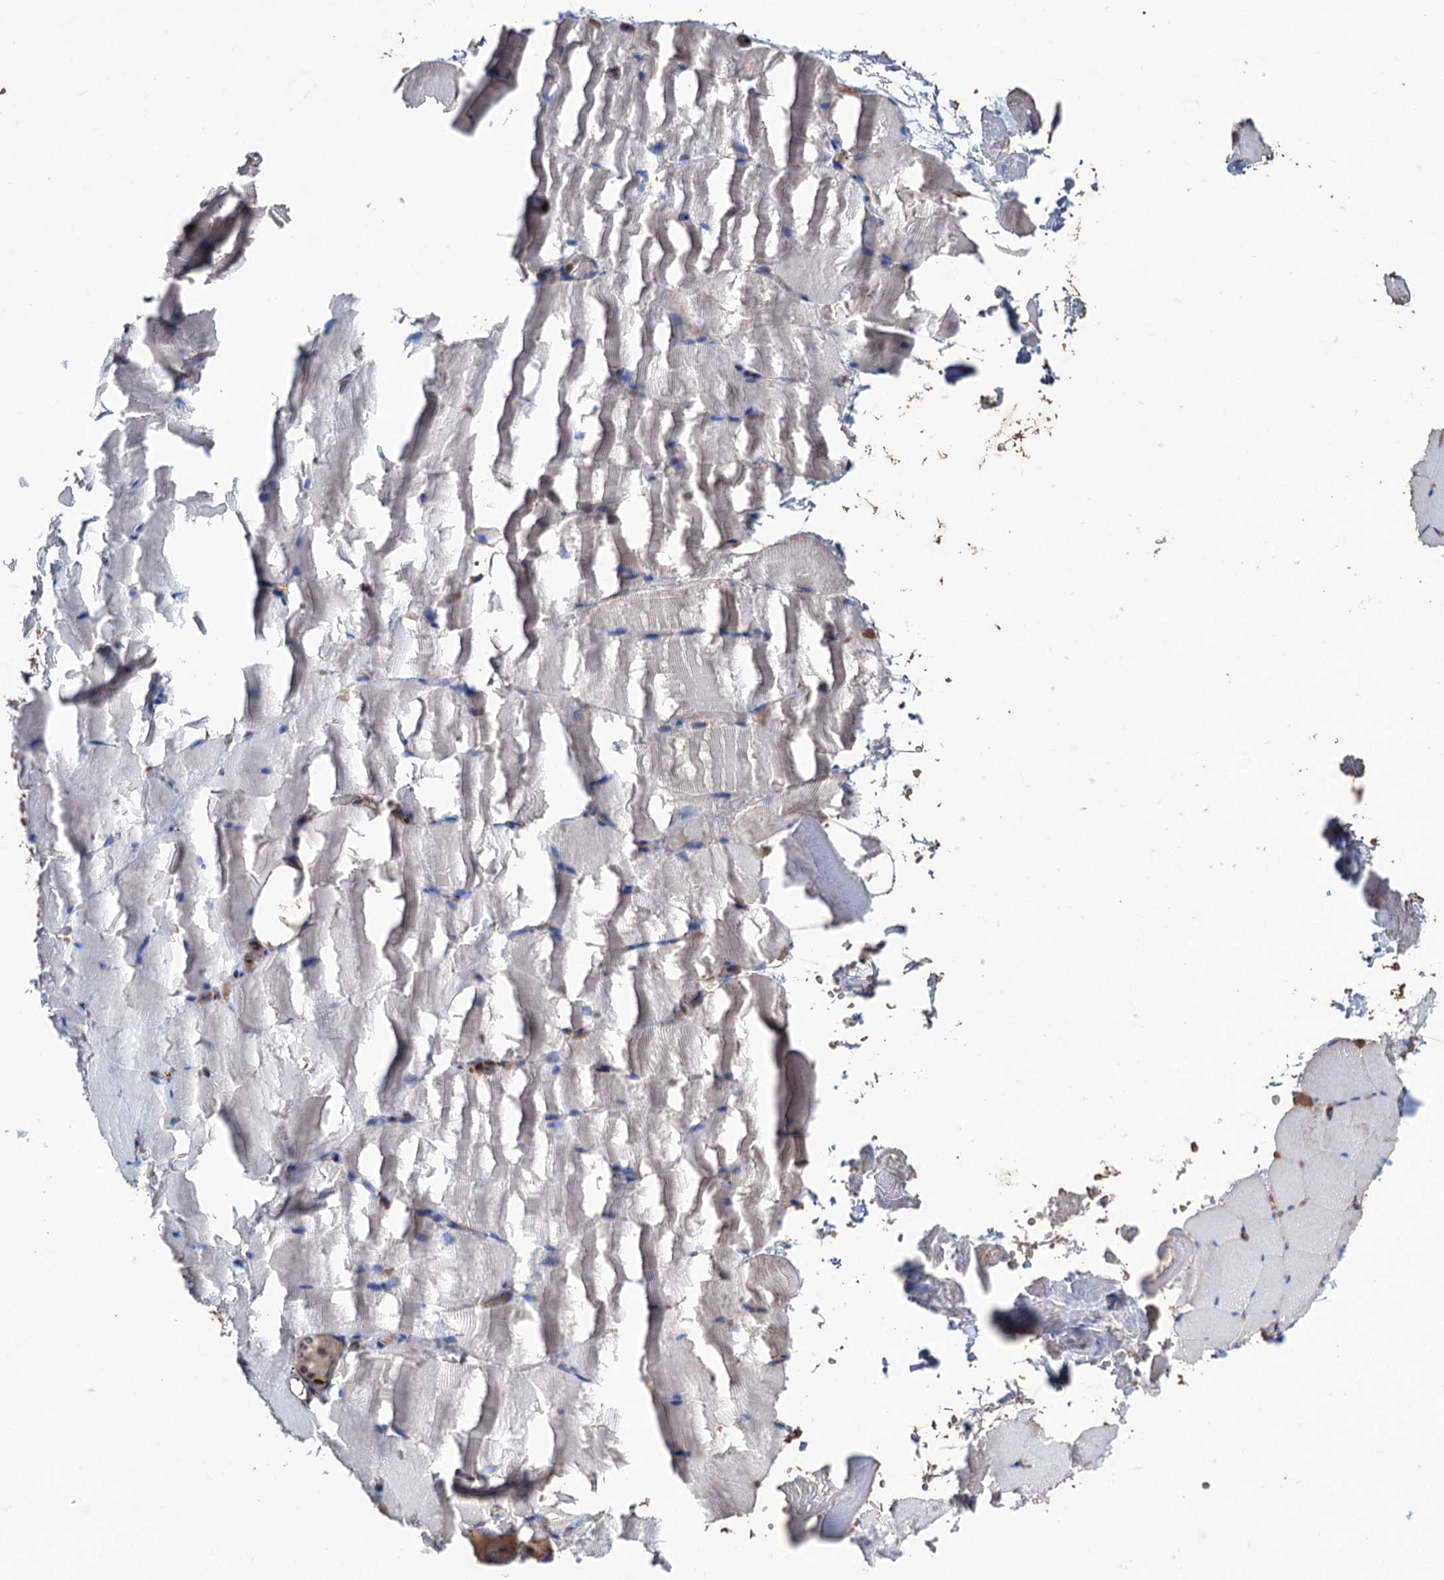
{"staining": {"intensity": "negative", "quantity": "none", "location": "none"}, "tissue": "skeletal muscle", "cell_type": "Myocytes", "image_type": "normal", "snomed": [{"axis": "morphology", "description": "Normal tissue, NOS"}, {"axis": "topography", "description": "Skeletal muscle"}, {"axis": "topography", "description": "Parathyroid gland"}], "caption": "Micrograph shows no protein positivity in myocytes of normal skeletal muscle.", "gene": "STING1", "patient": {"sex": "female", "age": 37}}